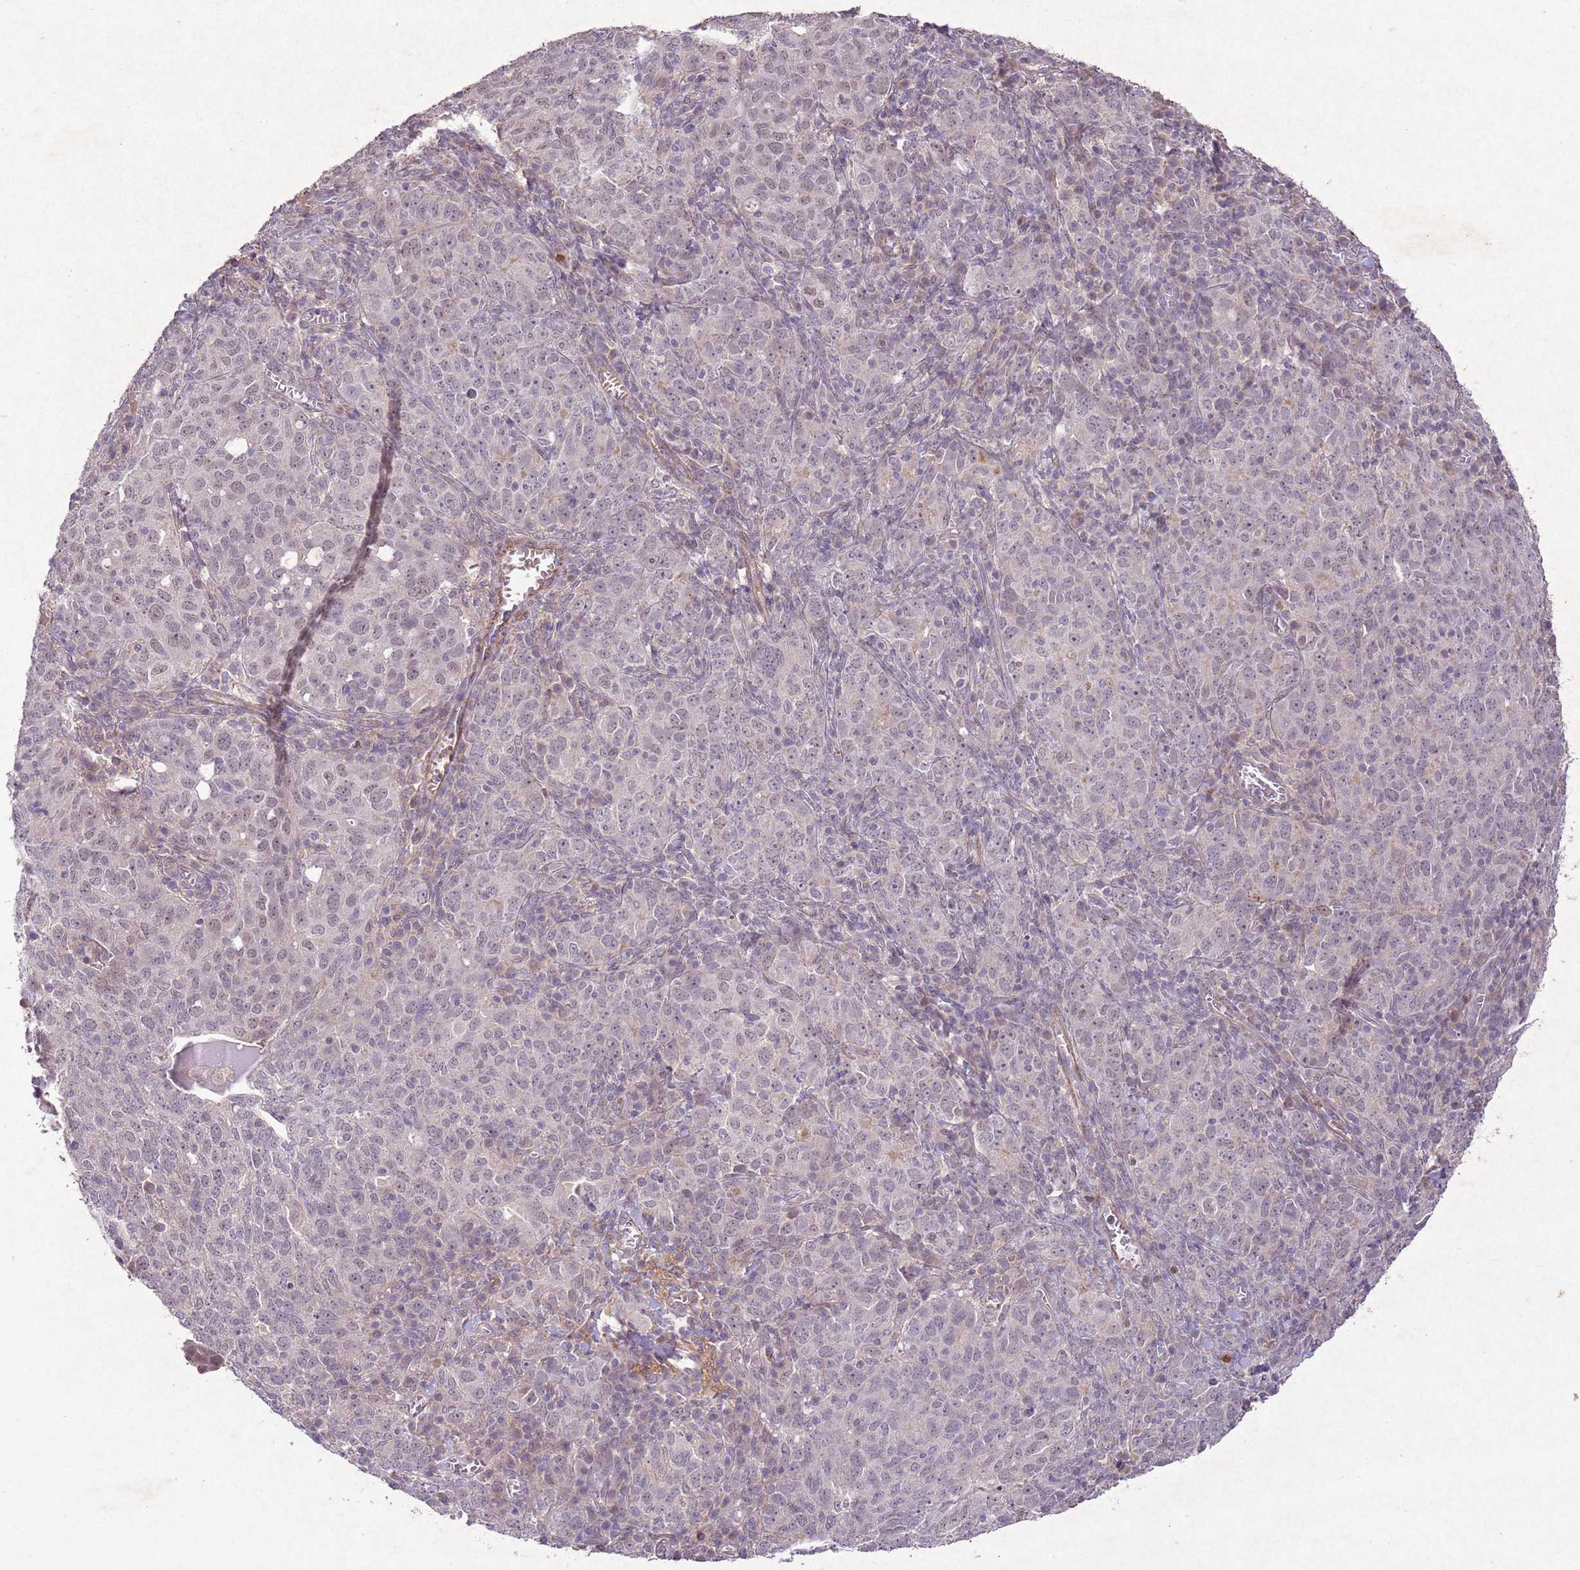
{"staining": {"intensity": "weak", "quantity": "<25%", "location": "nuclear"}, "tissue": "ovarian cancer", "cell_type": "Tumor cells", "image_type": "cancer", "snomed": [{"axis": "morphology", "description": "Carcinoma, endometroid"}, {"axis": "topography", "description": "Ovary"}], "caption": "DAB immunohistochemical staining of ovarian cancer exhibits no significant expression in tumor cells.", "gene": "CCNI", "patient": {"sex": "female", "age": 62}}